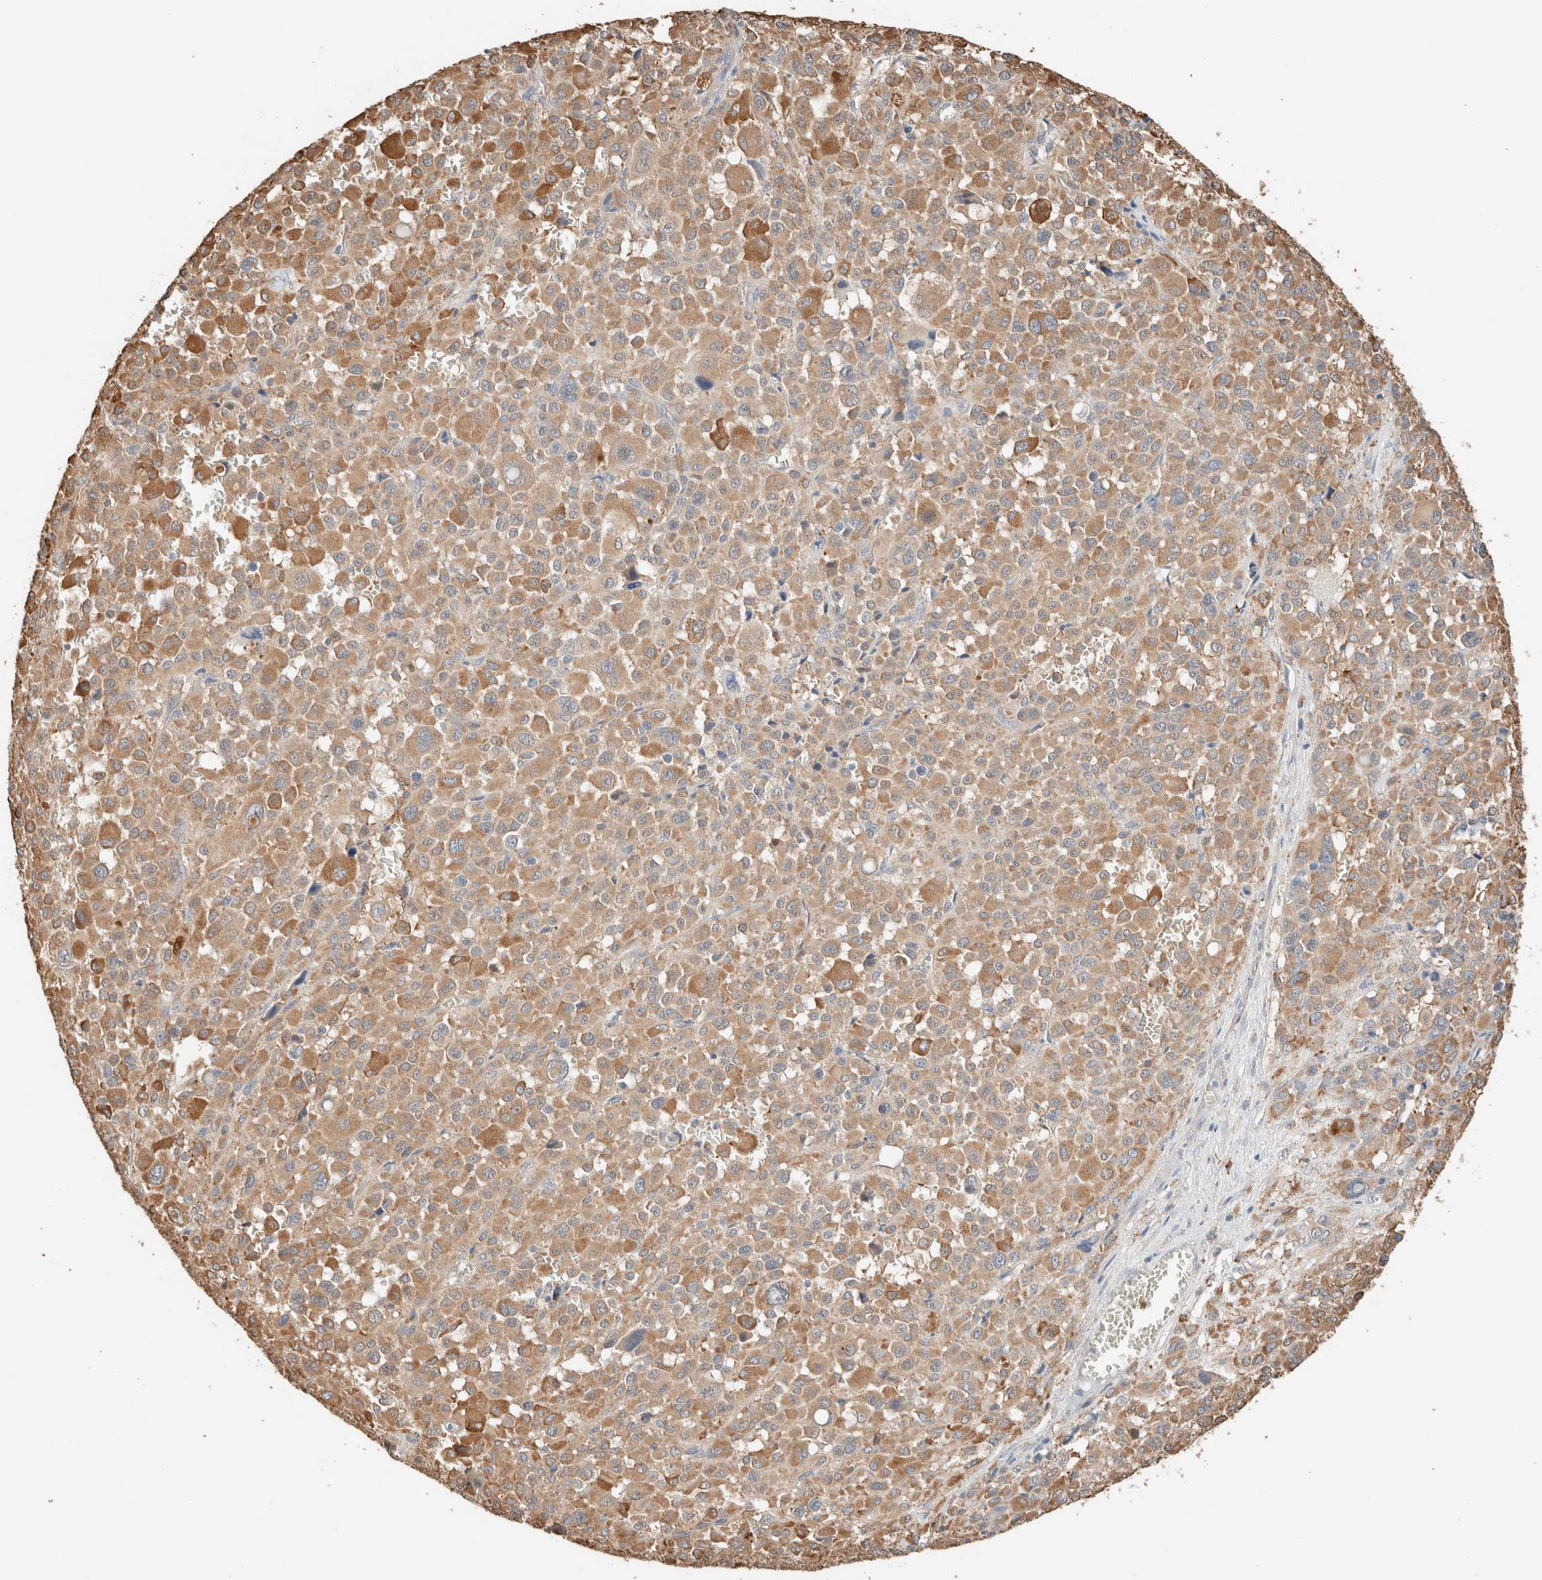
{"staining": {"intensity": "moderate", "quantity": ">75%", "location": "cytoplasmic/membranous"}, "tissue": "melanoma", "cell_type": "Tumor cells", "image_type": "cancer", "snomed": [{"axis": "morphology", "description": "Malignant melanoma, Metastatic site"}, {"axis": "topography", "description": "Skin"}], "caption": "A brown stain labels moderate cytoplasmic/membranous positivity of a protein in human melanoma tumor cells.", "gene": "TUBD1", "patient": {"sex": "female", "age": 74}}